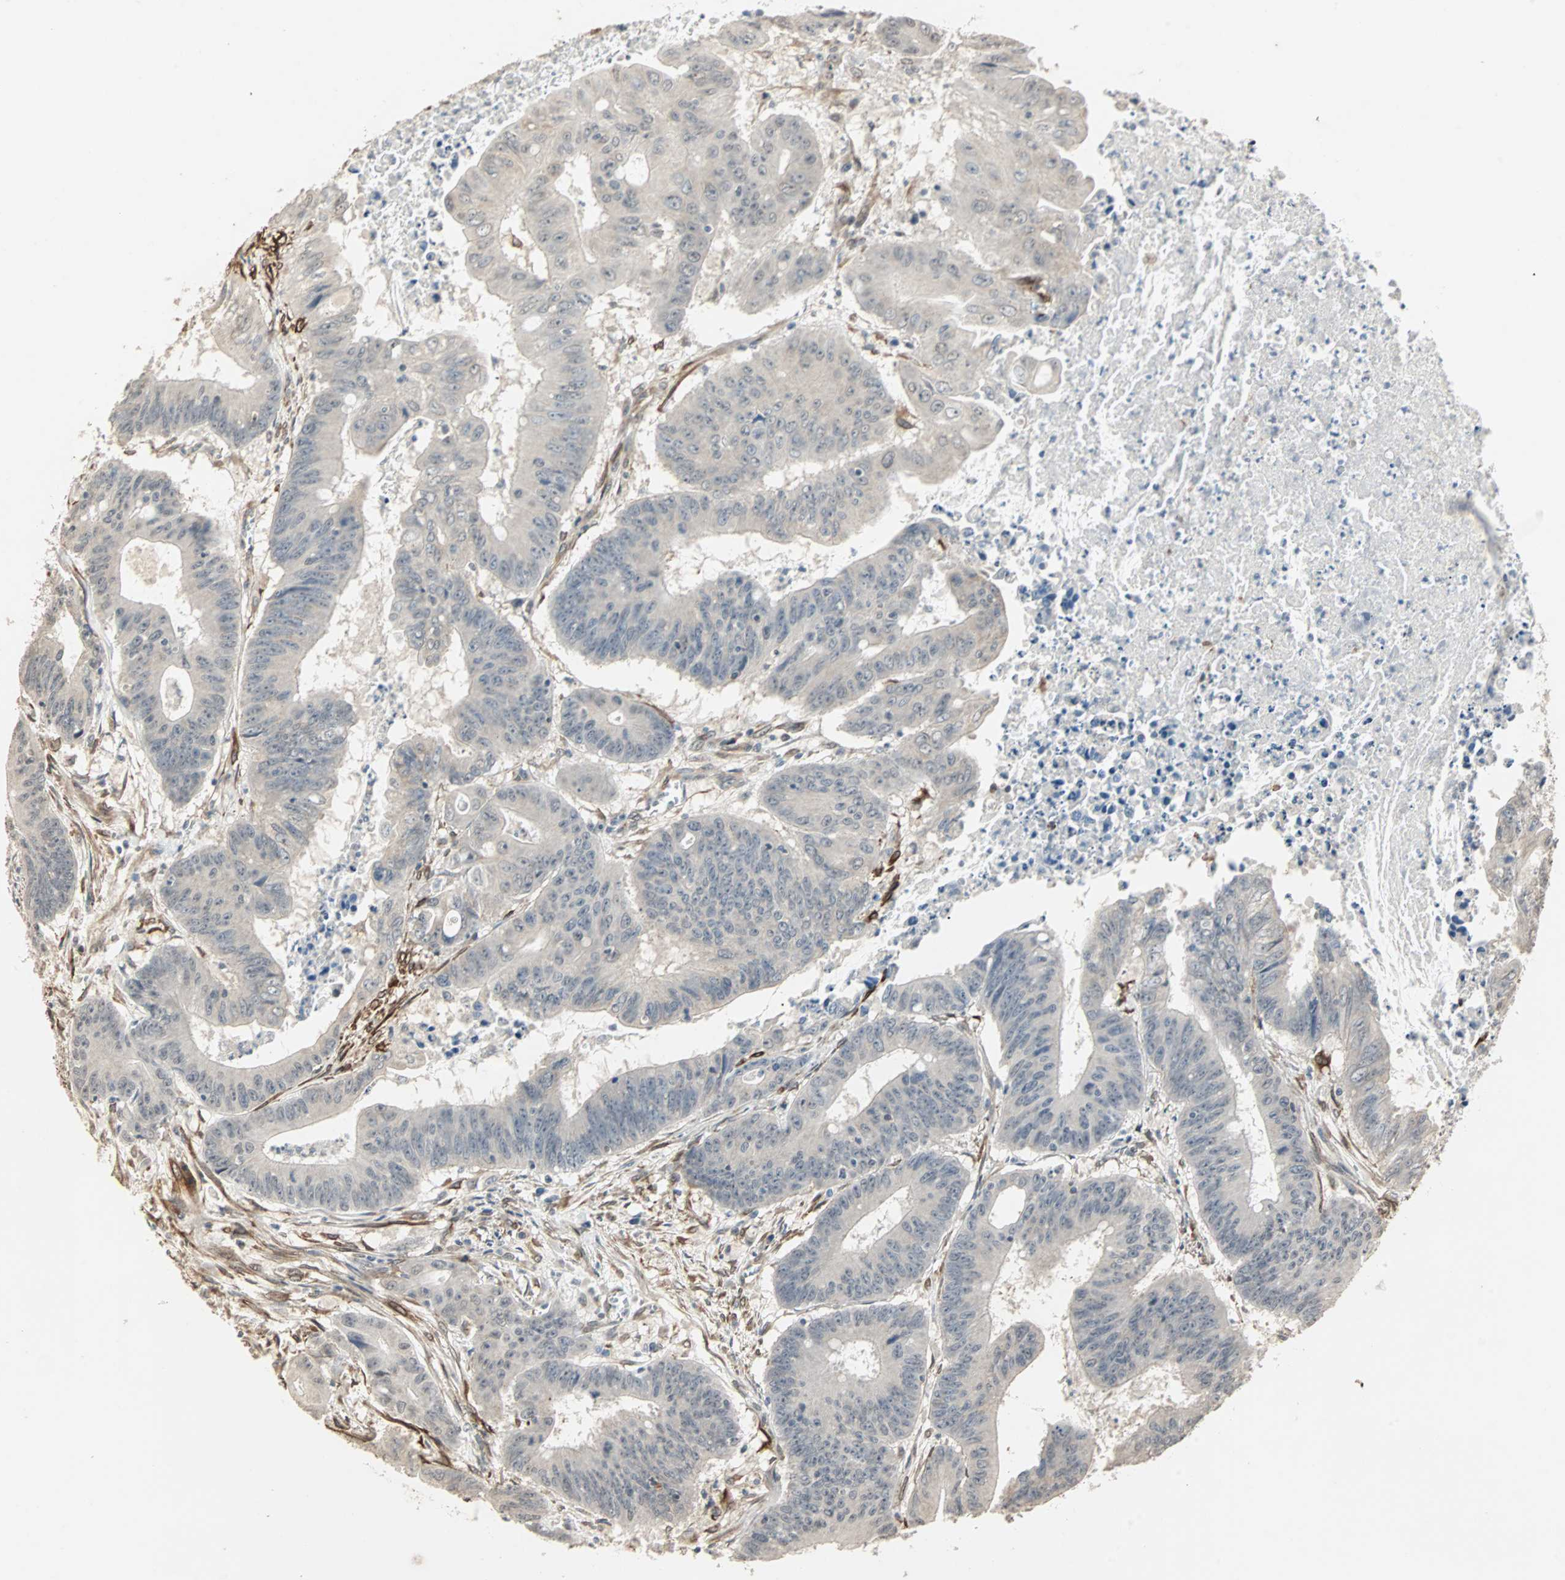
{"staining": {"intensity": "negative", "quantity": "none", "location": "none"}, "tissue": "colorectal cancer", "cell_type": "Tumor cells", "image_type": "cancer", "snomed": [{"axis": "morphology", "description": "Adenocarcinoma, NOS"}, {"axis": "topography", "description": "Colon"}], "caption": "Colorectal adenocarcinoma was stained to show a protein in brown. There is no significant positivity in tumor cells.", "gene": "TRPV4", "patient": {"sex": "male", "age": 45}}